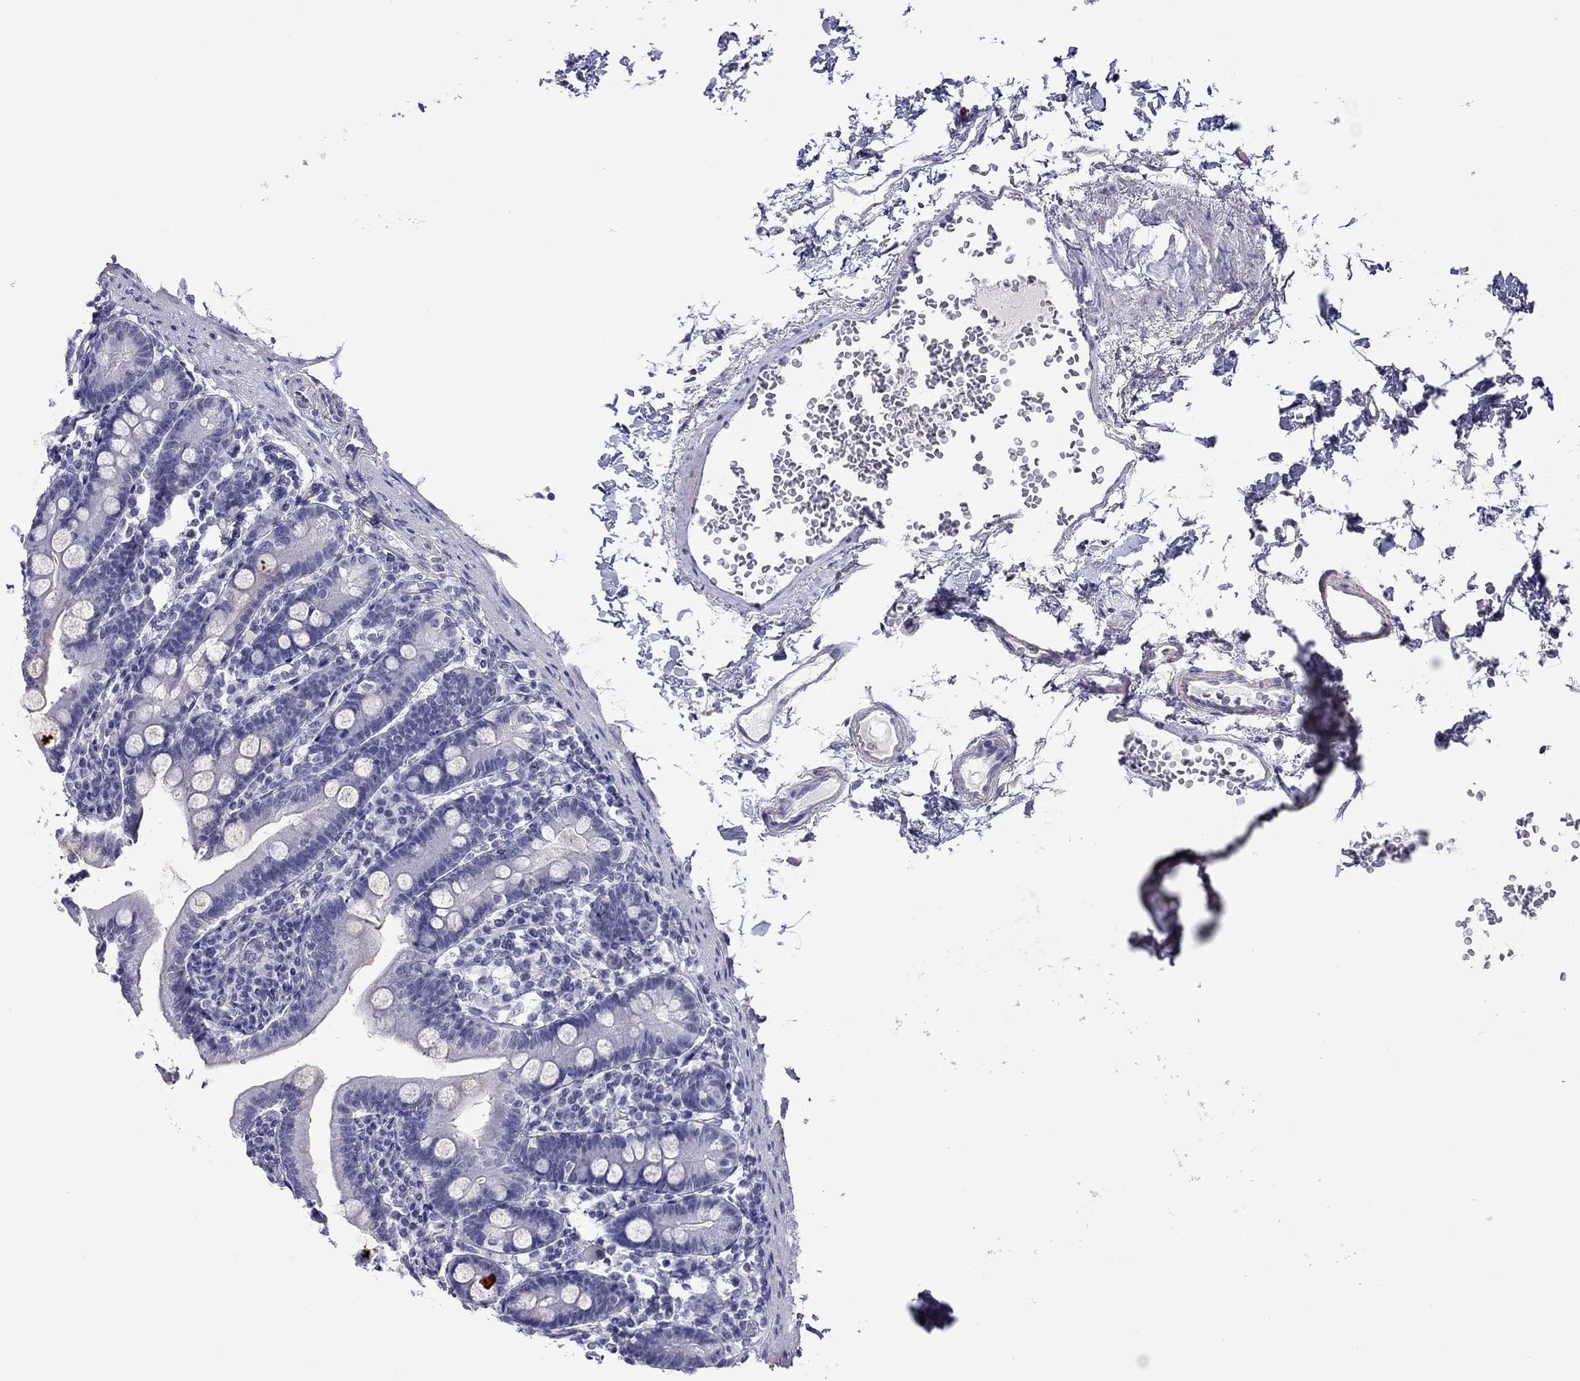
{"staining": {"intensity": "negative", "quantity": "none", "location": "none"}, "tissue": "duodenum", "cell_type": "Glandular cells", "image_type": "normal", "snomed": [{"axis": "morphology", "description": "Normal tissue, NOS"}, {"axis": "topography", "description": "Duodenum"}], "caption": "An image of human duodenum is negative for staining in glandular cells. (DAB IHC with hematoxylin counter stain).", "gene": "MYMX", "patient": {"sex": "female", "age": 67}}